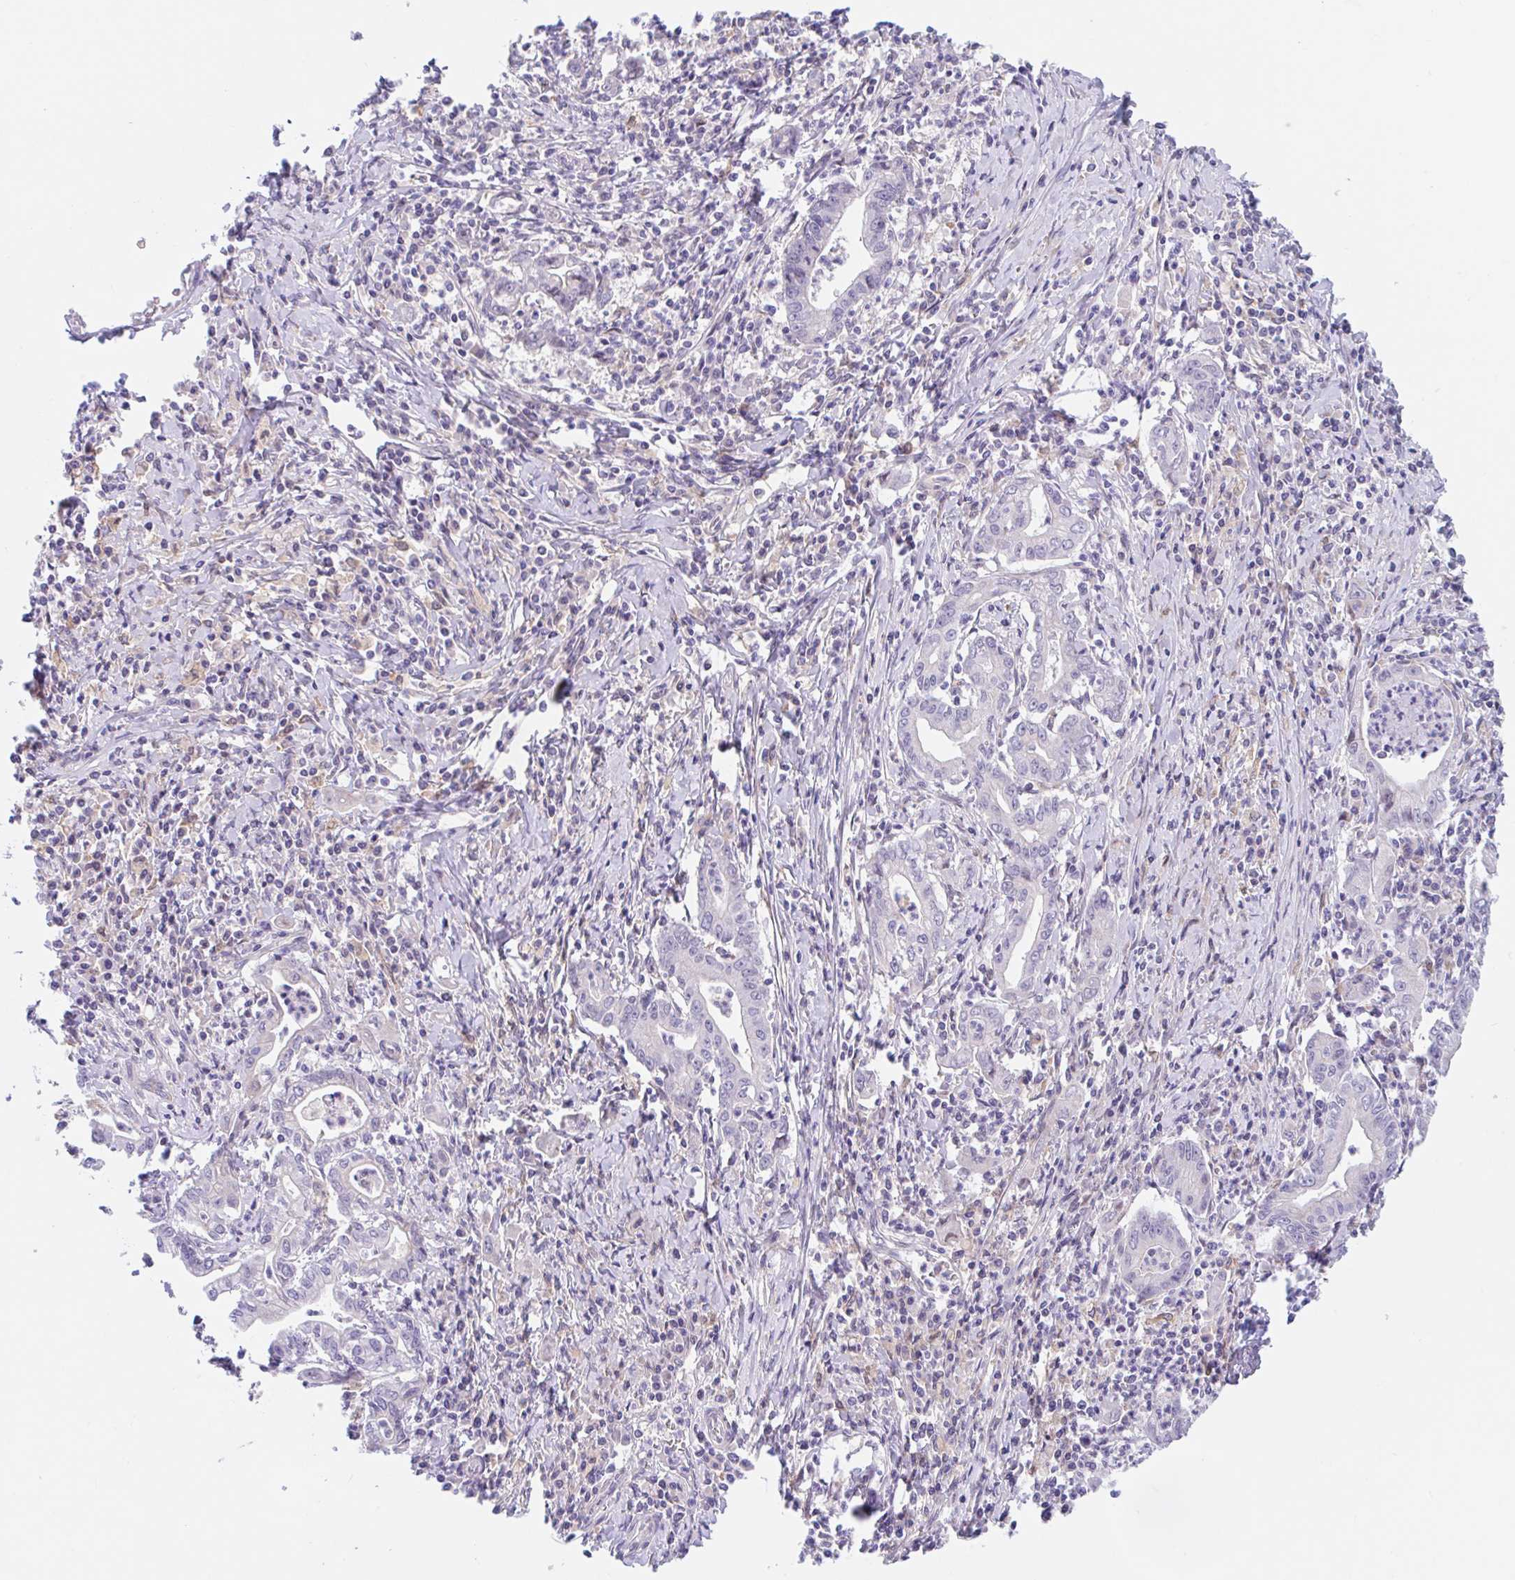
{"staining": {"intensity": "negative", "quantity": "none", "location": "none"}, "tissue": "stomach cancer", "cell_type": "Tumor cells", "image_type": "cancer", "snomed": [{"axis": "morphology", "description": "Adenocarcinoma, NOS"}, {"axis": "topography", "description": "Stomach, upper"}], "caption": "Immunohistochemistry (IHC) micrograph of neoplastic tissue: stomach cancer stained with DAB (3,3'-diaminobenzidine) exhibits no significant protein staining in tumor cells. (Brightfield microscopy of DAB immunohistochemistry at high magnification).", "gene": "TMEM86A", "patient": {"sex": "female", "age": 79}}